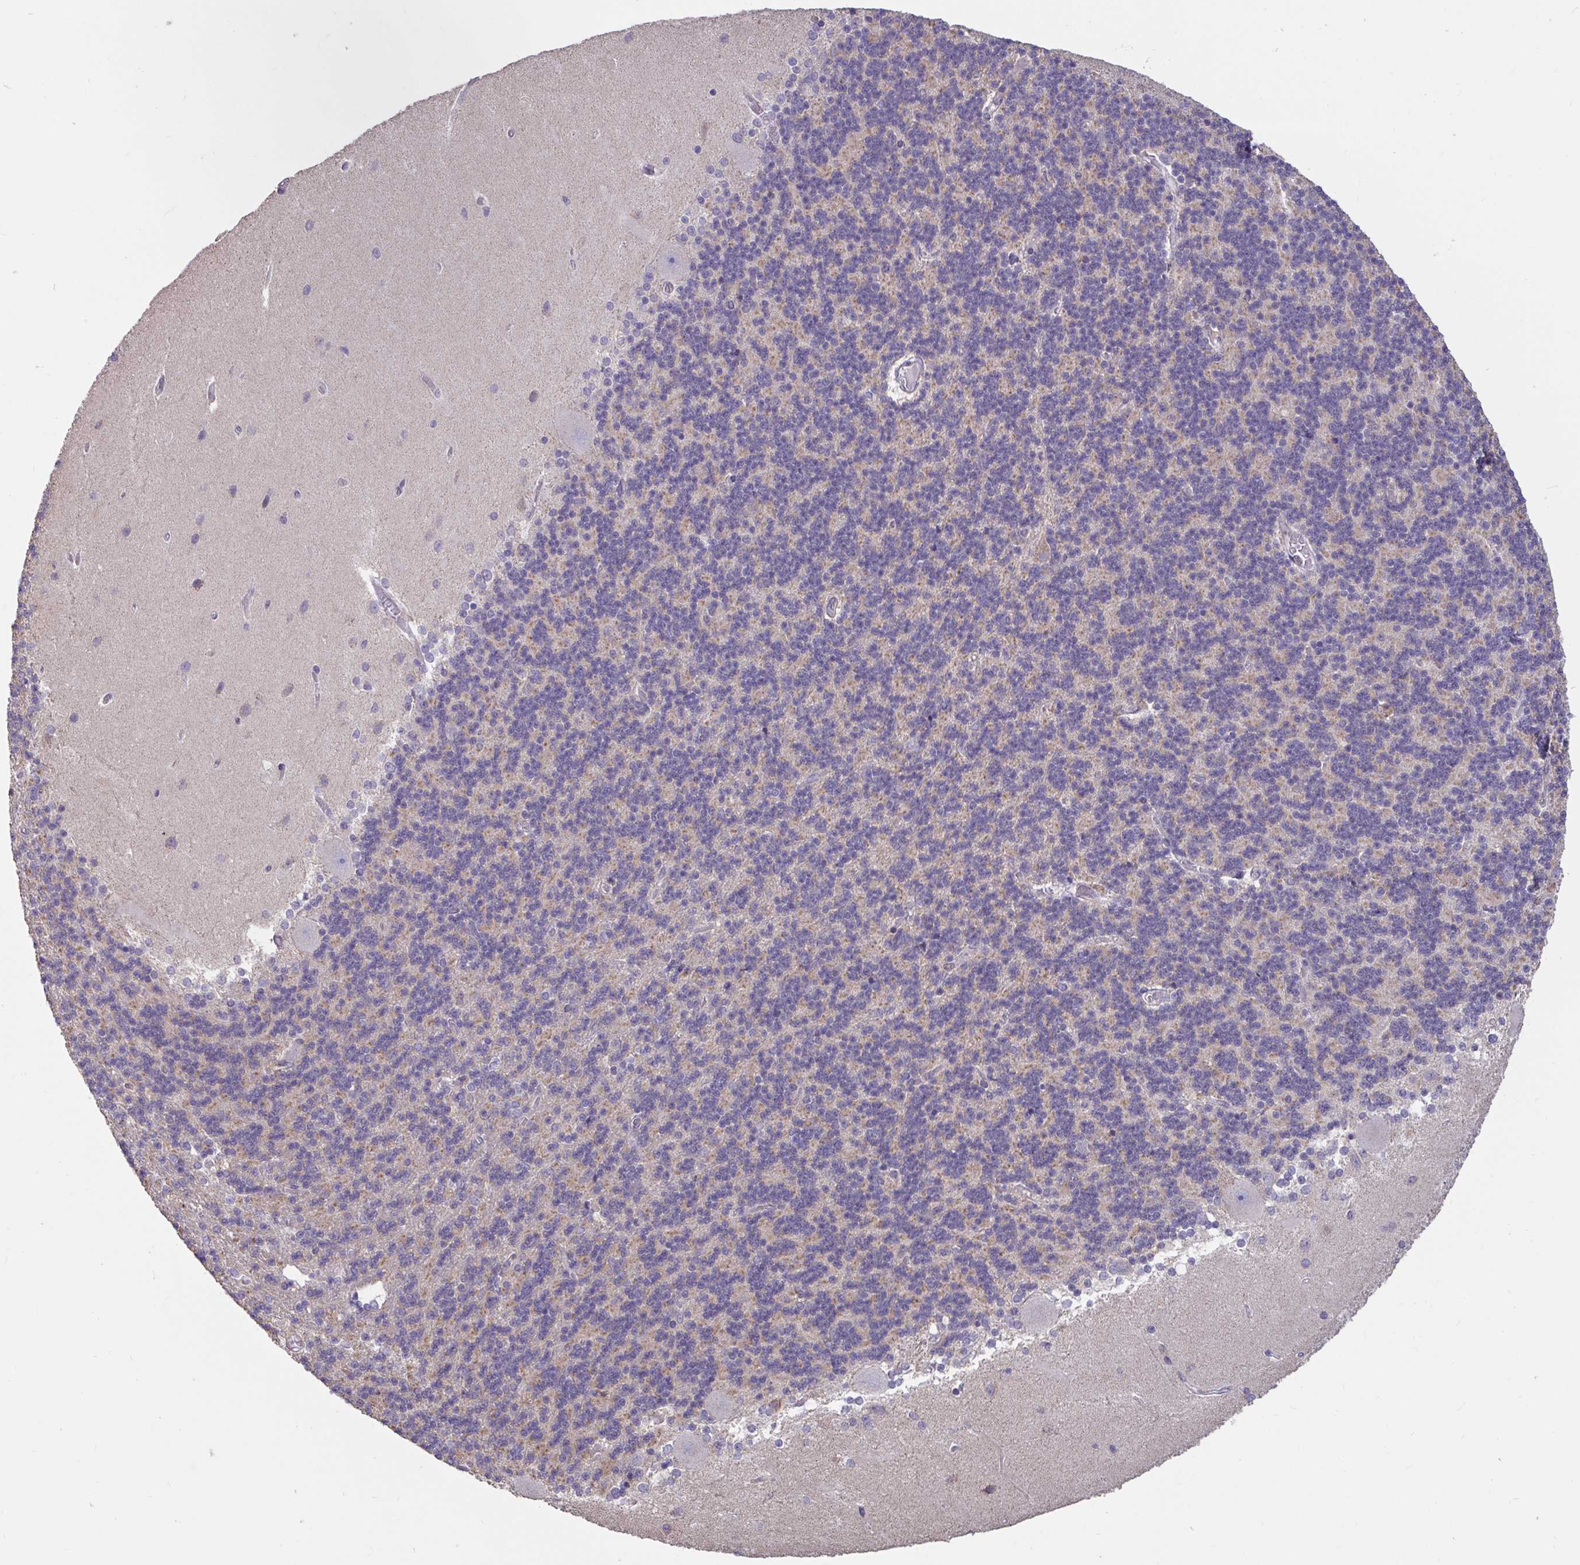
{"staining": {"intensity": "negative", "quantity": "none", "location": "none"}, "tissue": "cerebellum", "cell_type": "Cells in granular layer", "image_type": "normal", "snomed": [{"axis": "morphology", "description": "Normal tissue, NOS"}, {"axis": "topography", "description": "Cerebellum"}], "caption": "This is an immunohistochemistry (IHC) photomicrograph of unremarkable cerebellum. There is no positivity in cells in granular layer.", "gene": "DDX39A", "patient": {"sex": "female", "age": 54}}